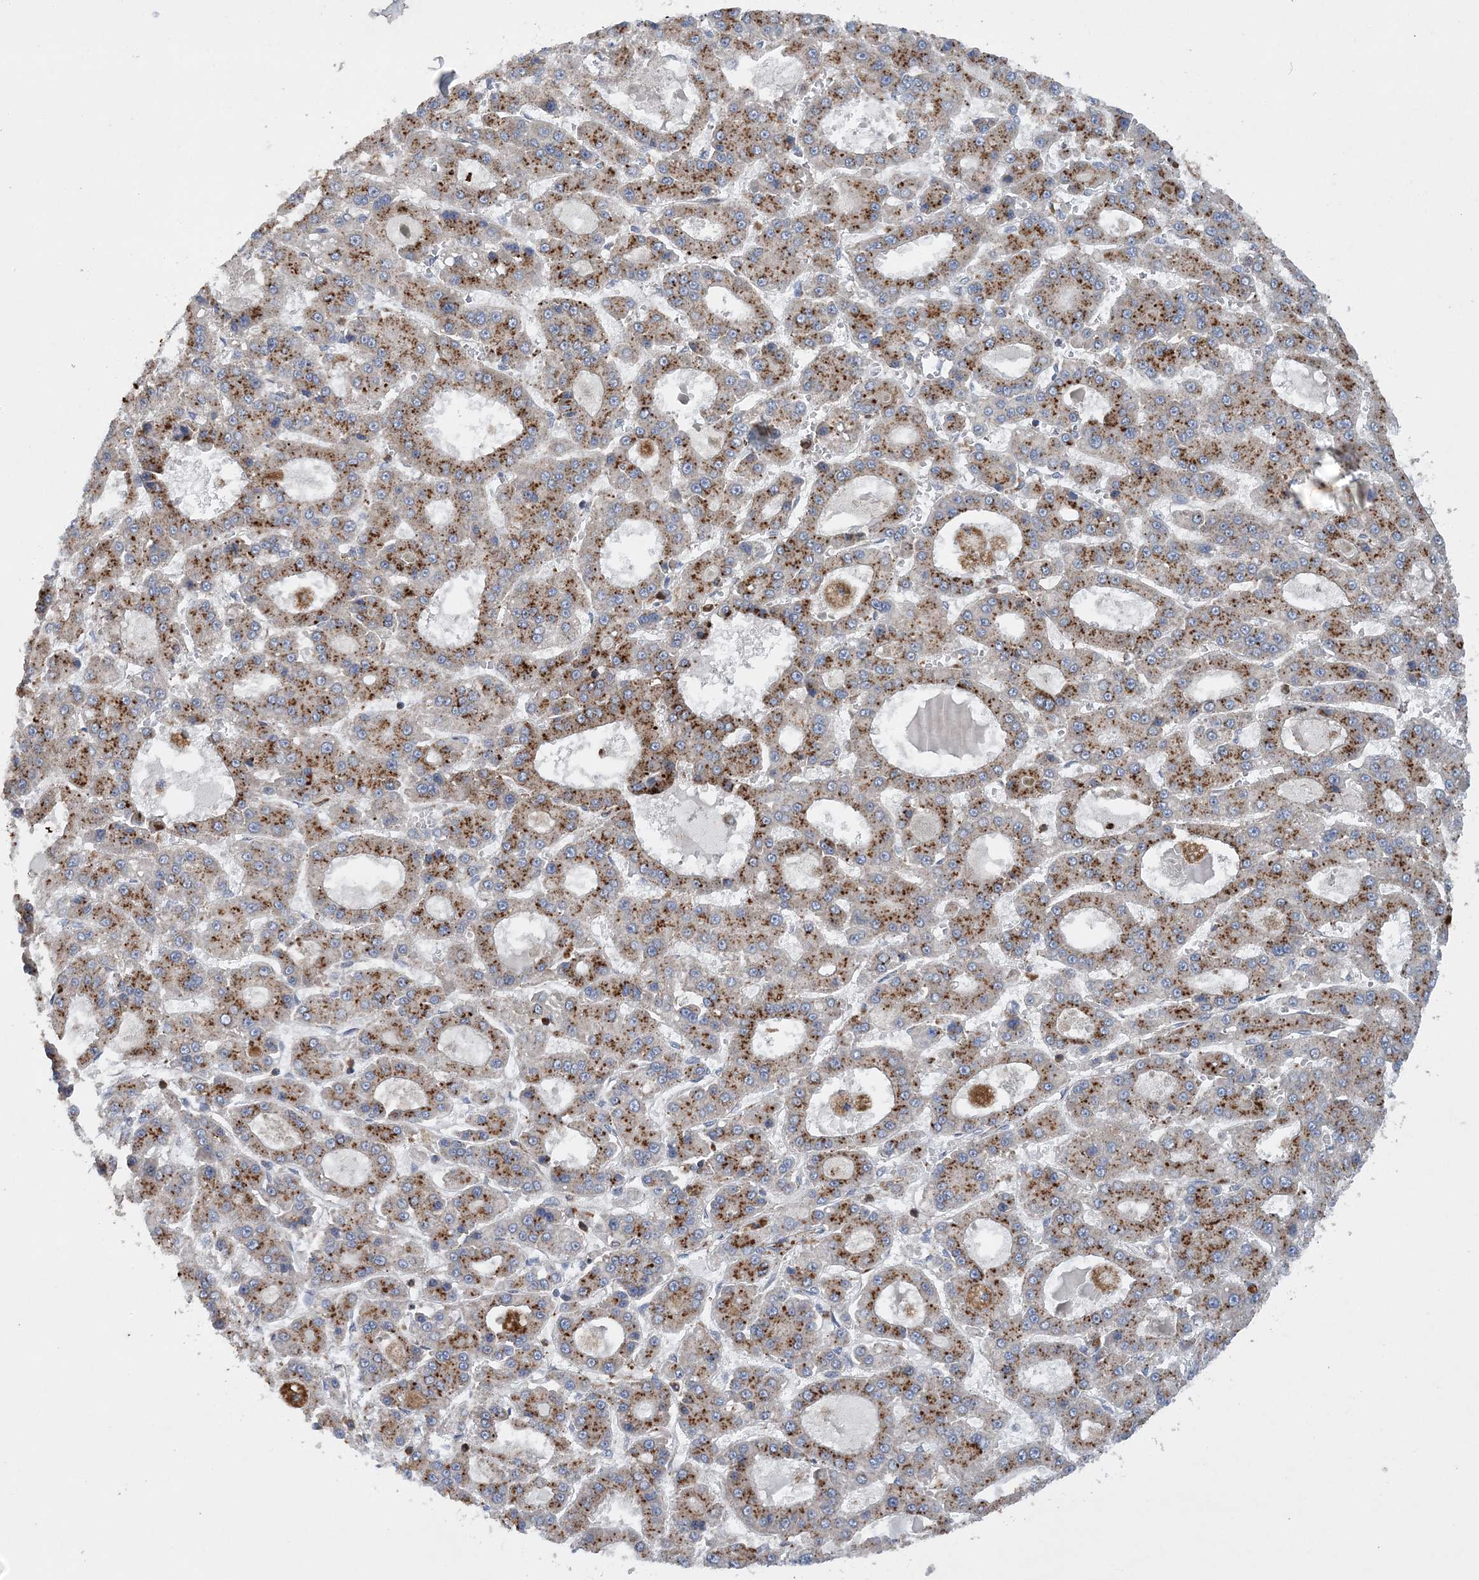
{"staining": {"intensity": "moderate", "quantity": ">75%", "location": "cytoplasmic/membranous"}, "tissue": "liver cancer", "cell_type": "Tumor cells", "image_type": "cancer", "snomed": [{"axis": "morphology", "description": "Carcinoma, Hepatocellular, NOS"}, {"axis": "topography", "description": "Liver"}], "caption": "An image of liver hepatocellular carcinoma stained for a protein shows moderate cytoplasmic/membranous brown staining in tumor cells.", "gene": "PTTG1IP", "patient": {"sex": "male", "age": 70}}